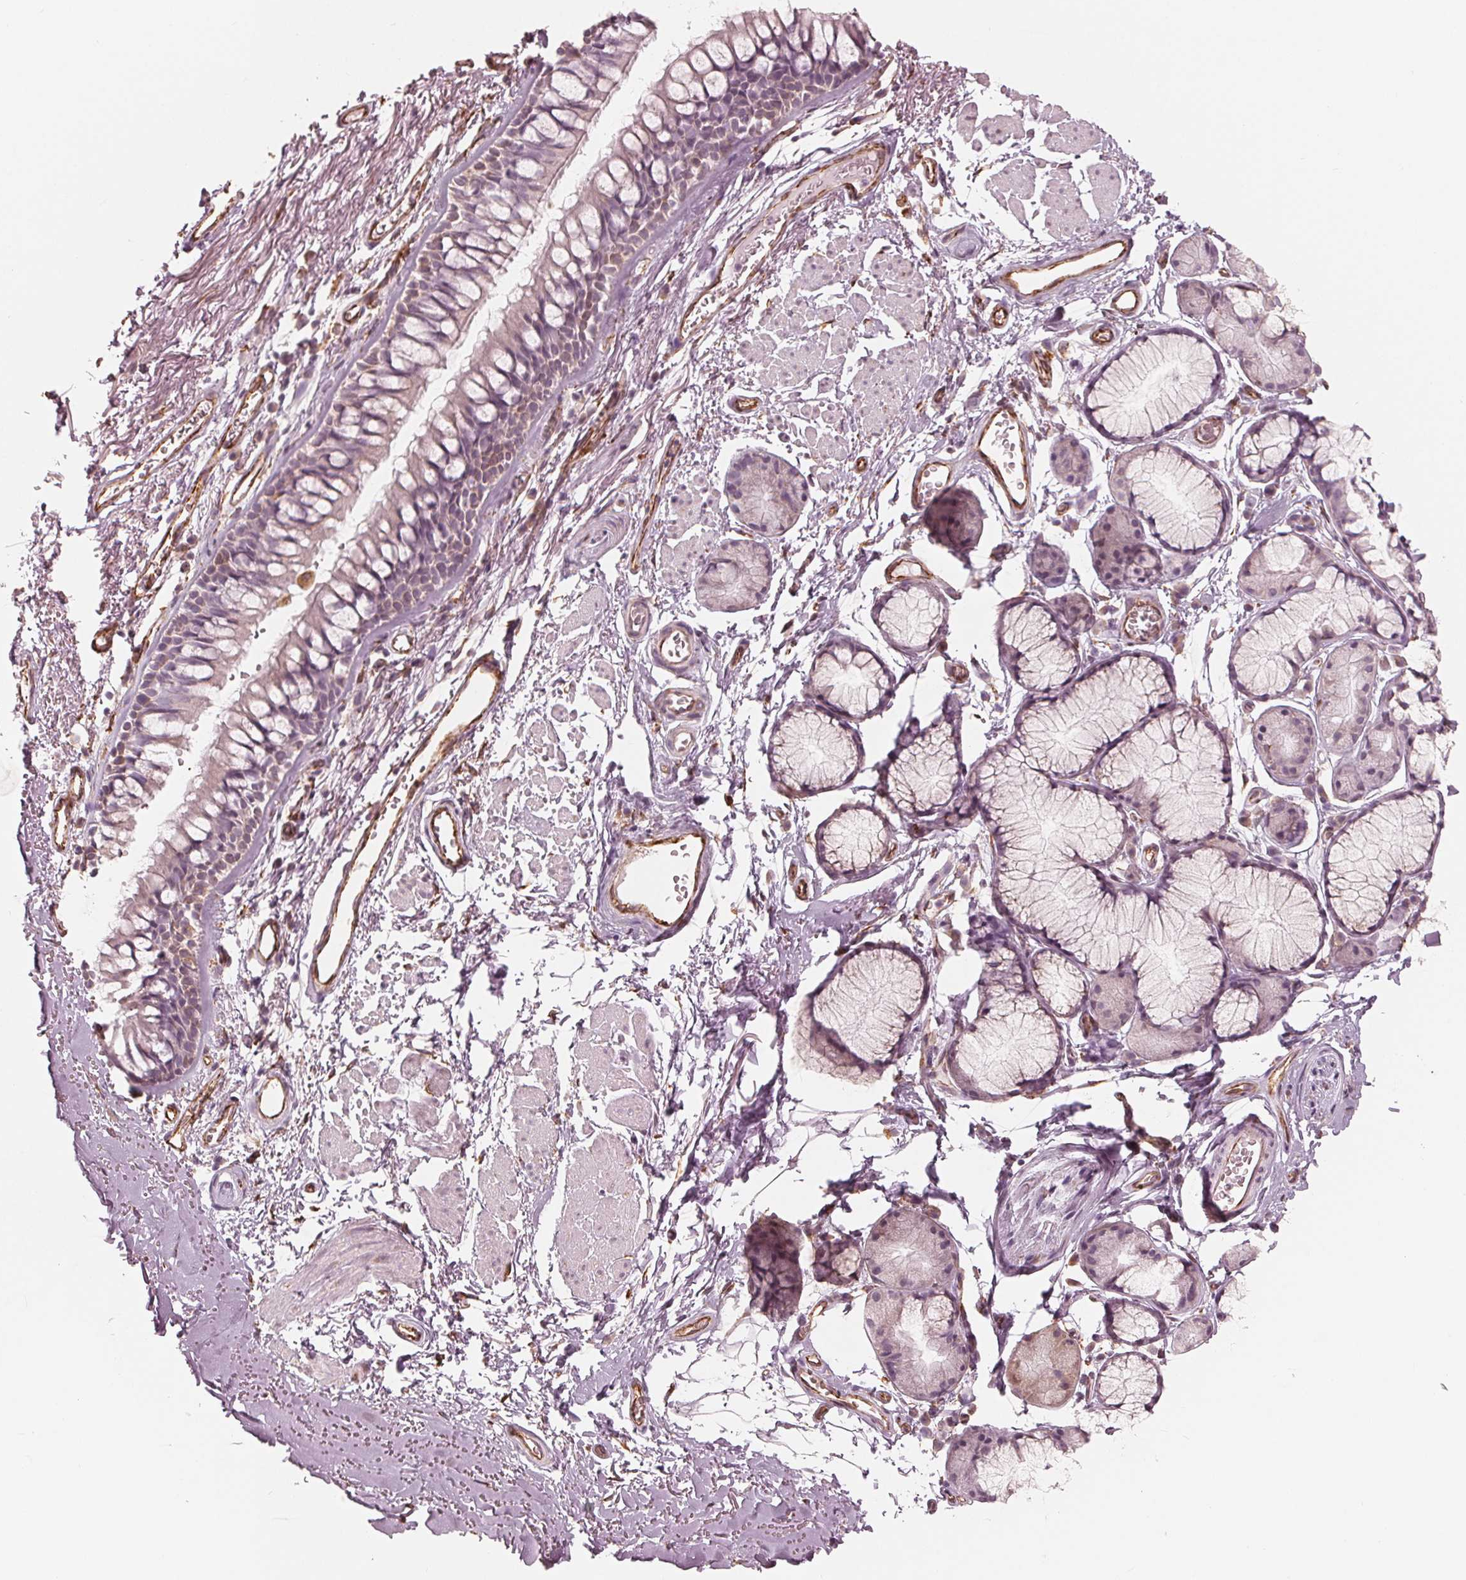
{"staining": {"intensity": "weak", "quantity": ">75%", "location": "cytoplasmic/membranous"}, "tissue": "adipose tissue", "cell_type": "Adipocytes", "image_type": "normal", "snomed": [{"axis": "morphology", "description": "Normal tissue, NOS"}, {"axis": "topography", "description": "Cartilage tissue"}, {"axis": "topography", "description": "Bronchus"}], "caption": "Weak cytoplasmic/membranous staining for a protein is seen in about >75% of adipocytes of benign adipose tissue using IHC.", "gene": "IKBIP", "patient": {"sex": "female", "age": 79}}